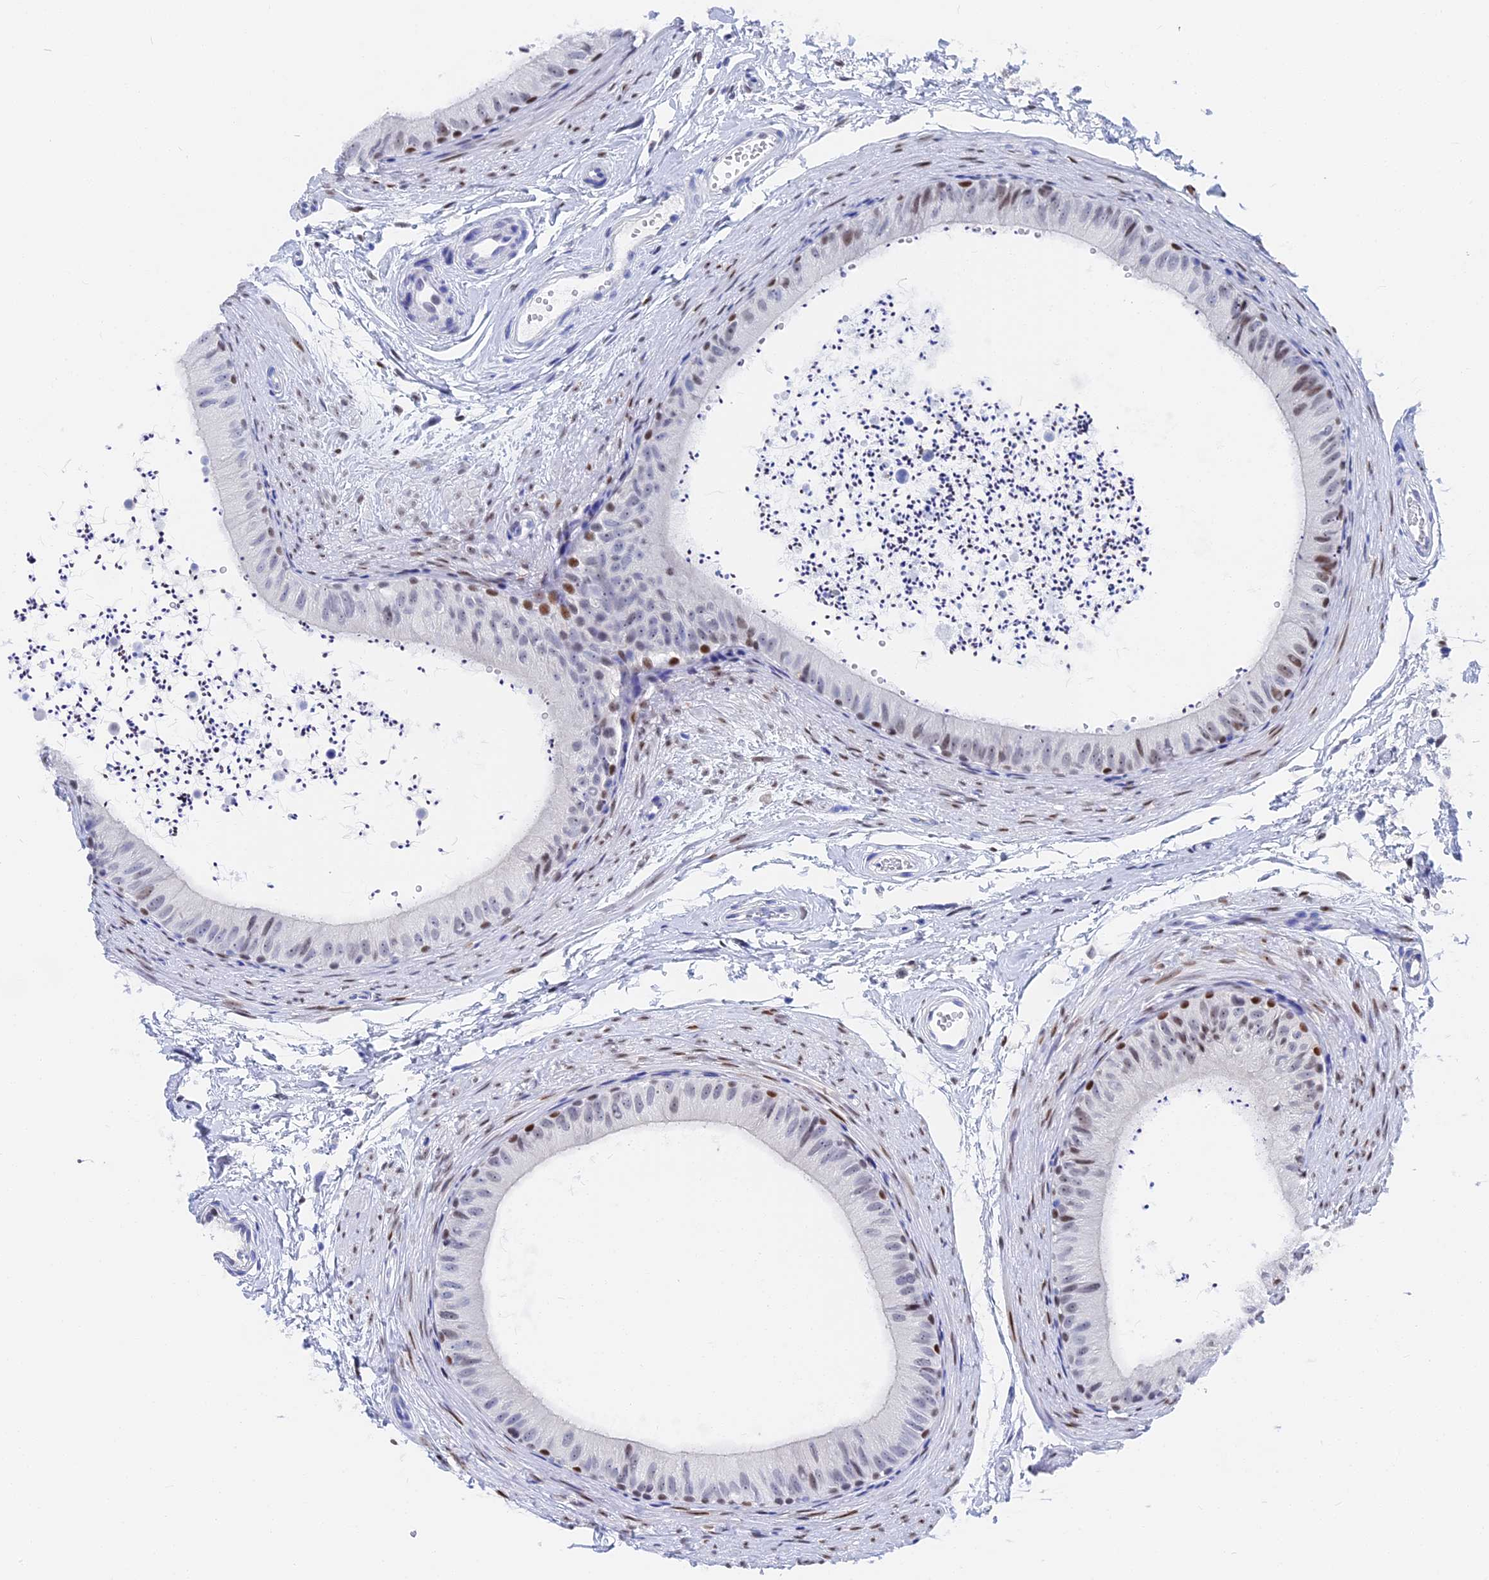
{"staining": {"intensity": "moderate", "quantity": "<25%", "location": "nuclear"}, "tissue": "epididymis", "cell_type": "Glandular cells", "image_type": "normal", "snomed": [{"axis": "morphology", "description": "Normal tissue, NOS"}, {"axis": "topography", "description": "Epididymis"}], "caption": "The image reveals staining of benign epididymis, revealing moderate nuclear protein positivity (brown color) within glandular cells.", "gene": "VPS33B", "patient": {"sex": "male", "age": 56}}